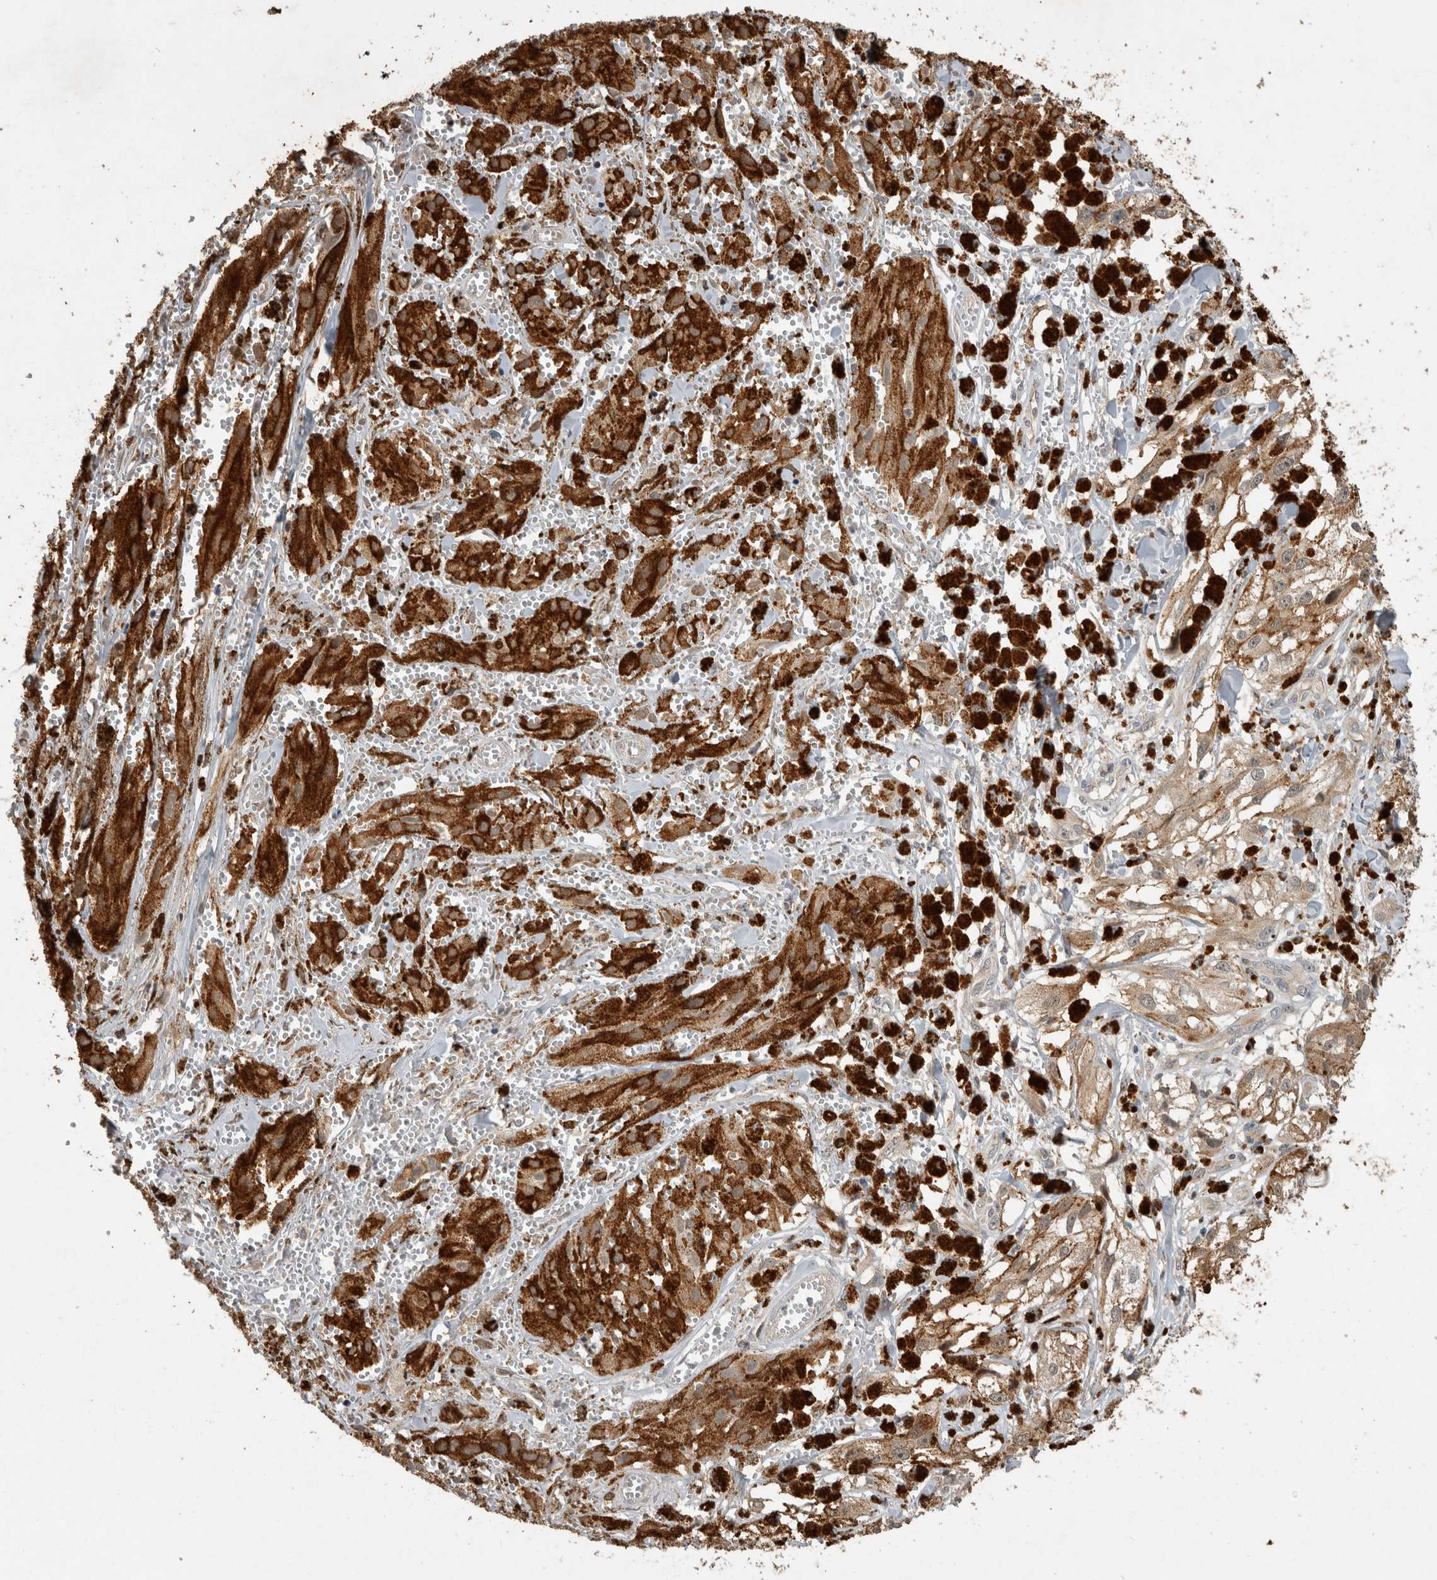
{"staining": {"intensity": "moderate", "quantity": ">75%", "location": "cytoplasmic/membranous"}, "tissue": "melanoma", "cell_type": "Tumor cells", "image_type": "cancer", "snomed": [{"axis": "morphology", "description": "Malignant melanoma, NOS"}, {"axis": "topography", "description": "Skin"}], "caption": "Protein analysis of melanoma tissue exhibits moderate cytoplasmic/membranous staining in about >75% of tumor cells. The staining was performed using DAB (3,3'-diaminobenzidine) to visualize the protein expression in brown, while the nuclei were stained in blue with hematoxylin (Magnification: 20x).", "gene": "RHPN1", "patient": {"sex": "male", "age": 88}}